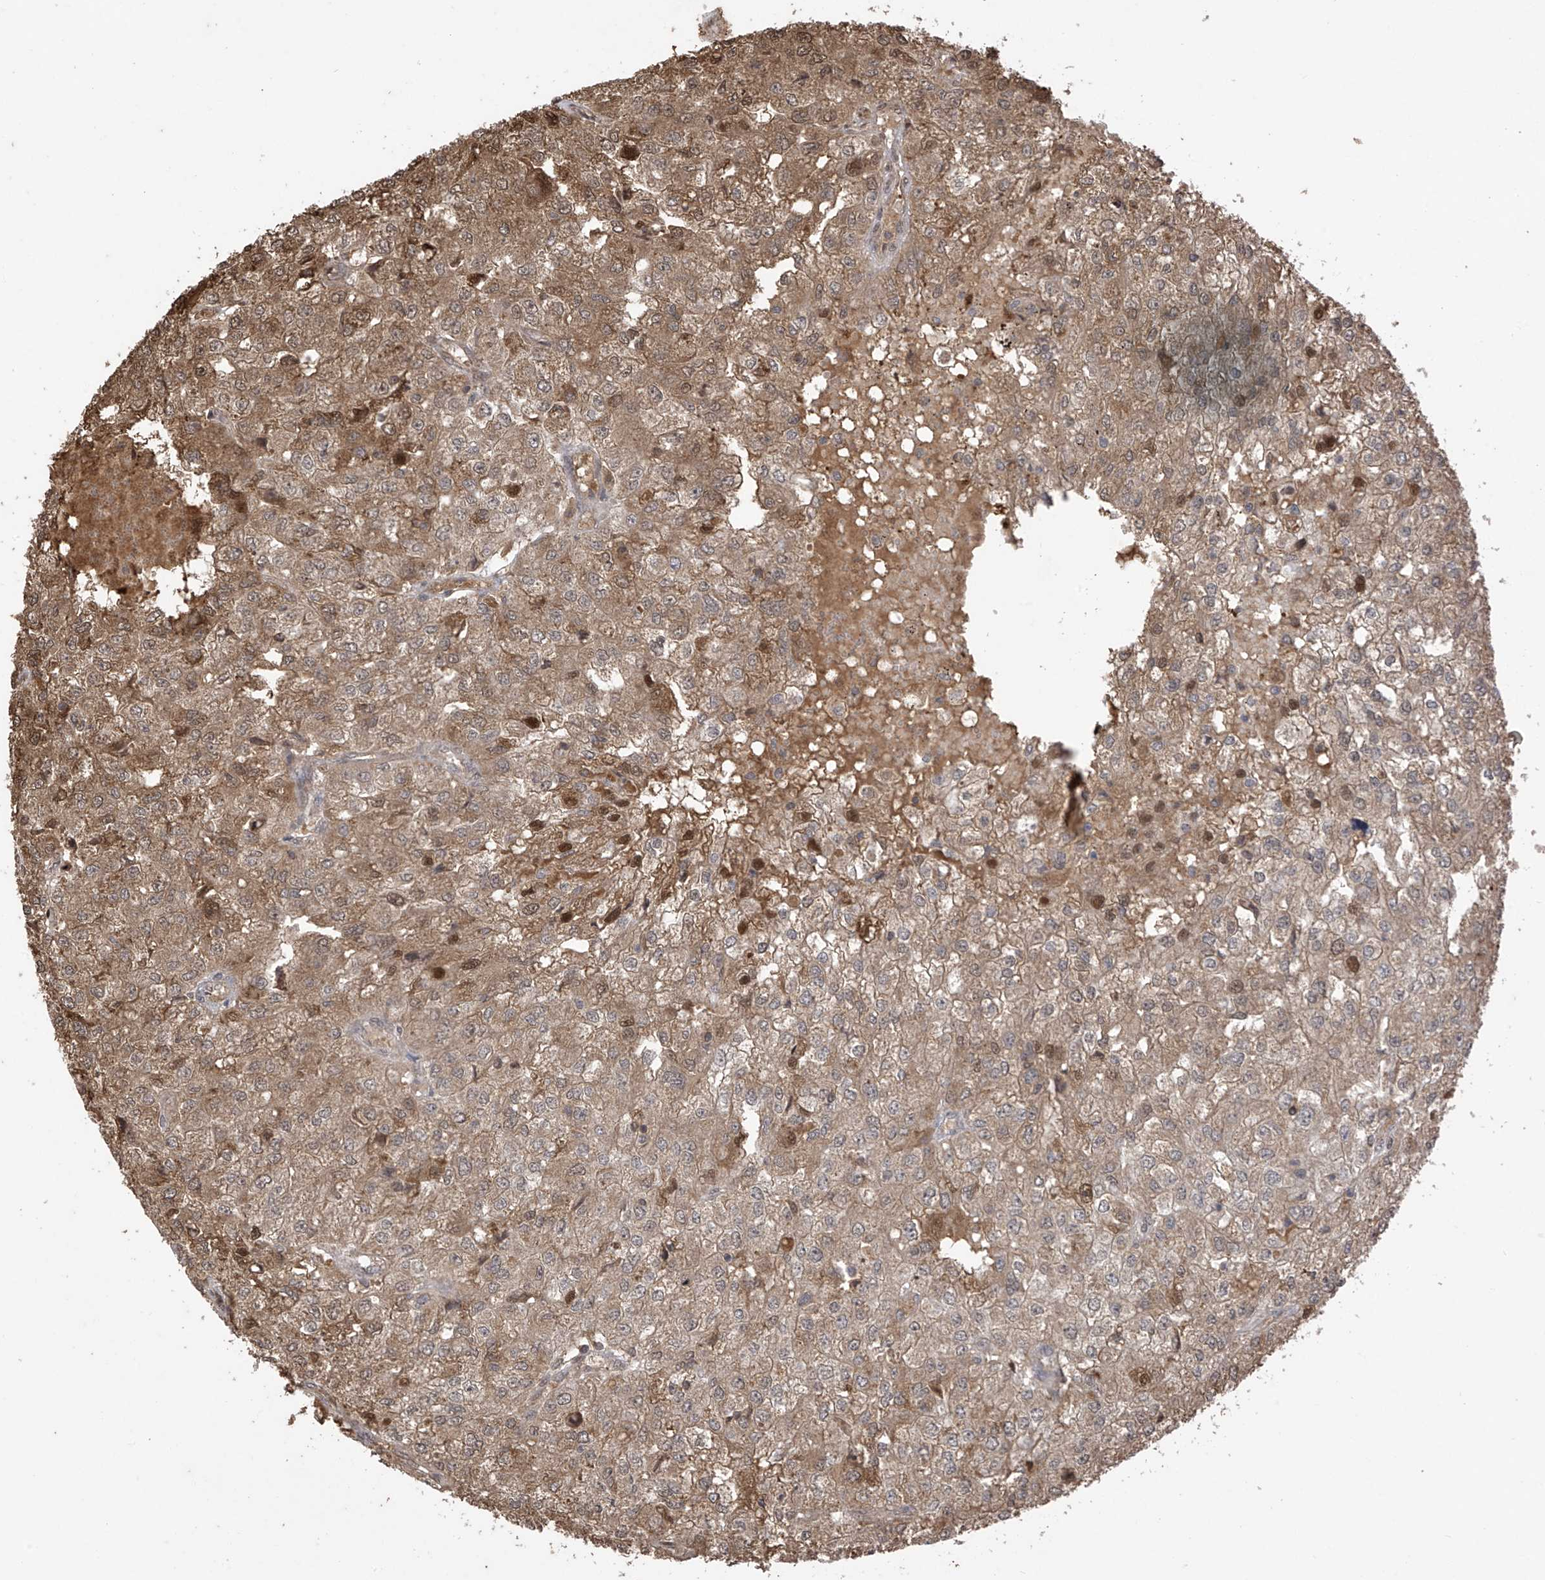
{"staining": {"intensity": "moderate", "quantity": ">75%", "location": "cytoplasmic/membranous,nuclear"}, "tissue": "renal cancer", "cell_type": "Tumor cells", "image_type": "cancer", "snomed": [{"axis": "morphology", "description": "Adenocarcinoma, NOS"}, {"axis": "topography", "description": "Kidney"}], "caption": "Moderate cytoplasmic/membranous and nuclear protein expression is present in about >75% of tumor cells in renal cancer. (IHC, brightfield microscopy, high magnification).", "gene": "PNPT1", "patient": {"sex": "female", "age": 54}}